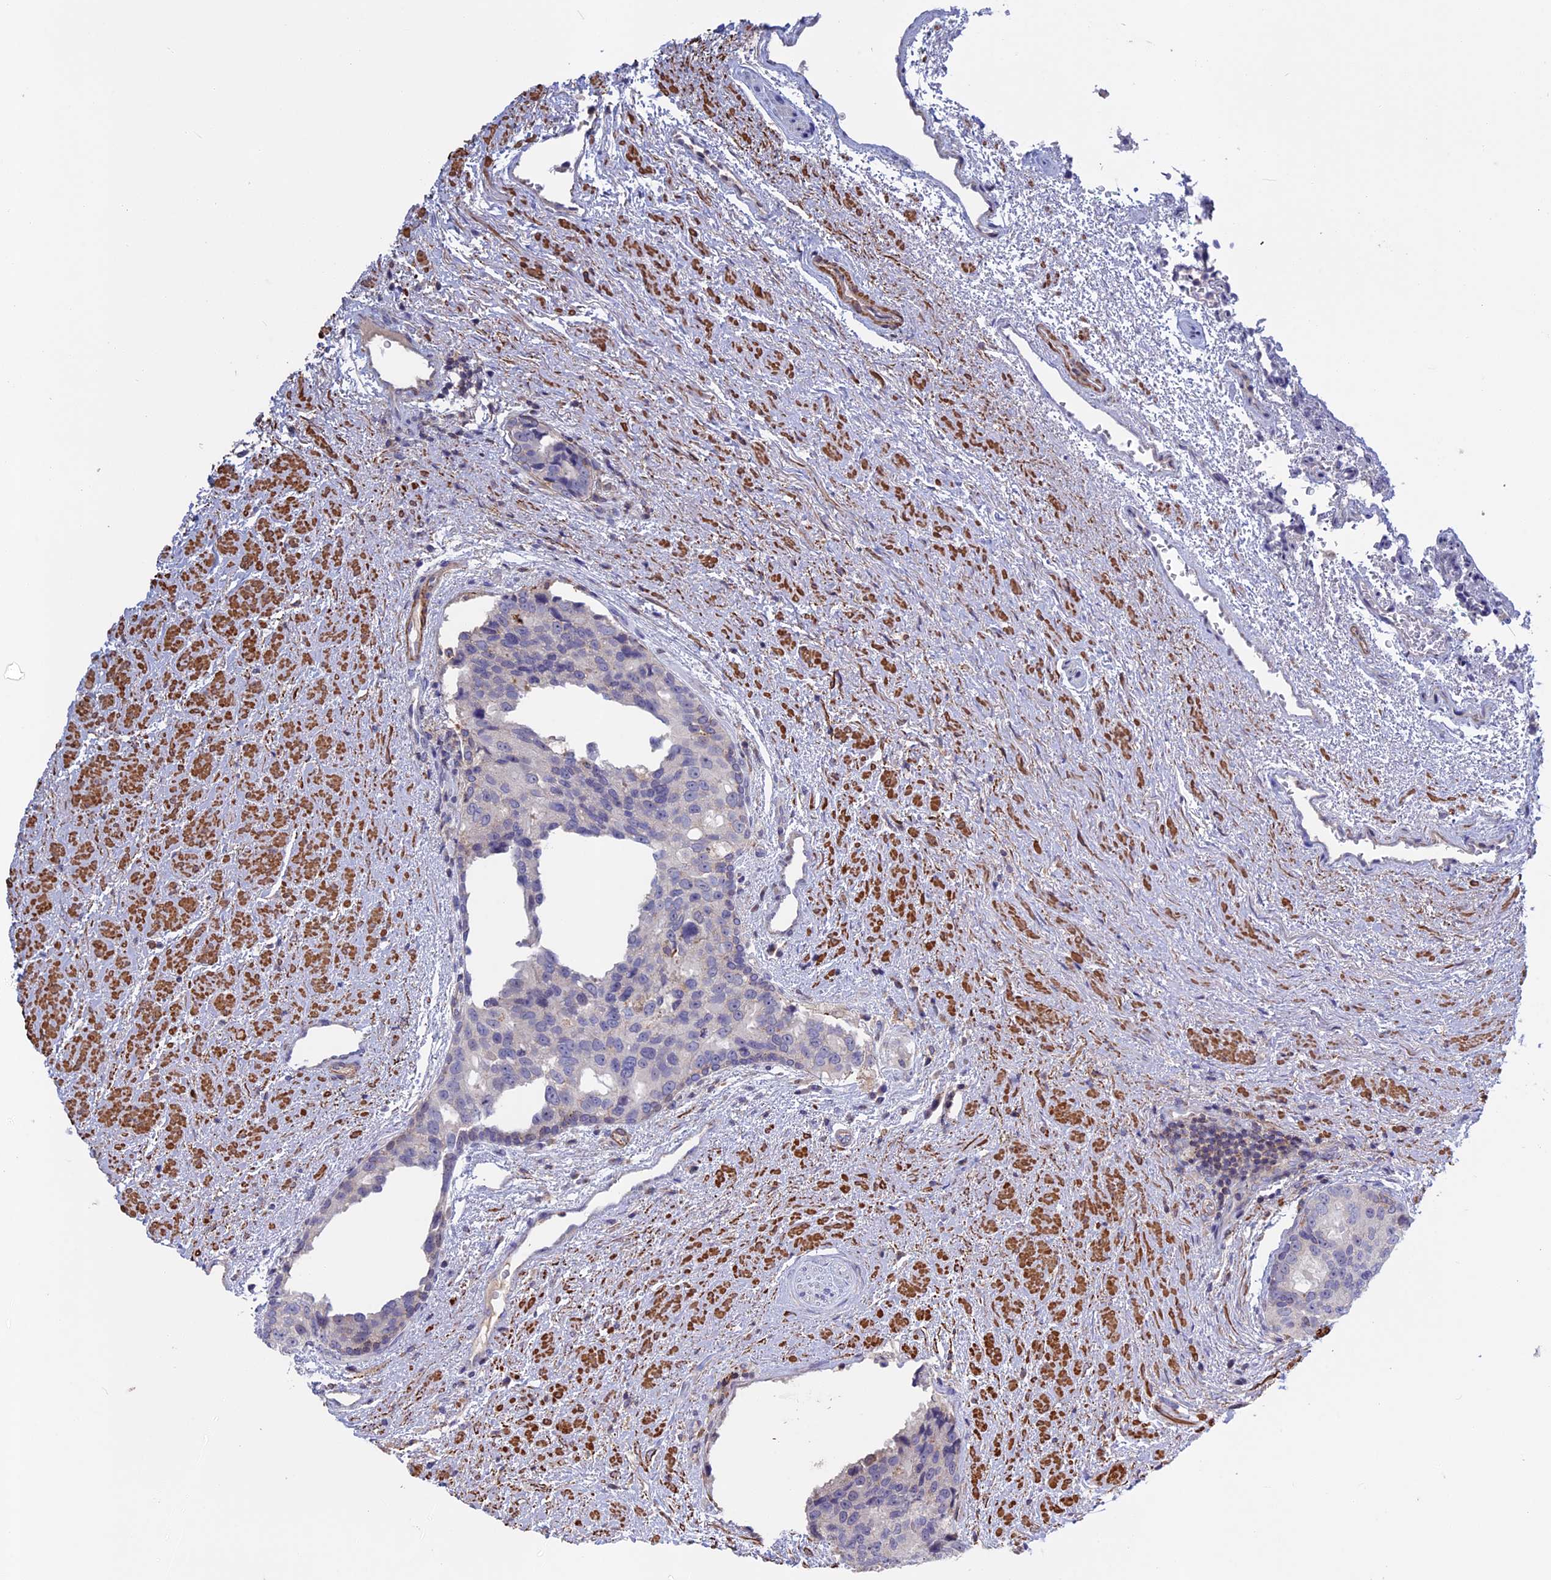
{"staining": {"intensity": "negative", "quantity": "none", "location": "none"}, "tissue": "prostate cancer", "cell_type": "Tumor cells", "image_type": "cancer", "snomed": [{"axis": "morphology", "description": "Adenocarcinoma, High grade"}, {"axis": "topography", "description": "Prostate"}], "caption": "High power microscopy histopathology image of an immunohistochemistry (IHC) photomicrograph of prostate adenocarcinoma (high-grade), revealing no significant expression in tumor cells. The staining is performed using DAB brown chromogen with nuclei counter-stained in using hematoxylin.", "gene": "LYPD5", "patient": {"sex": "male", "age": 70}}